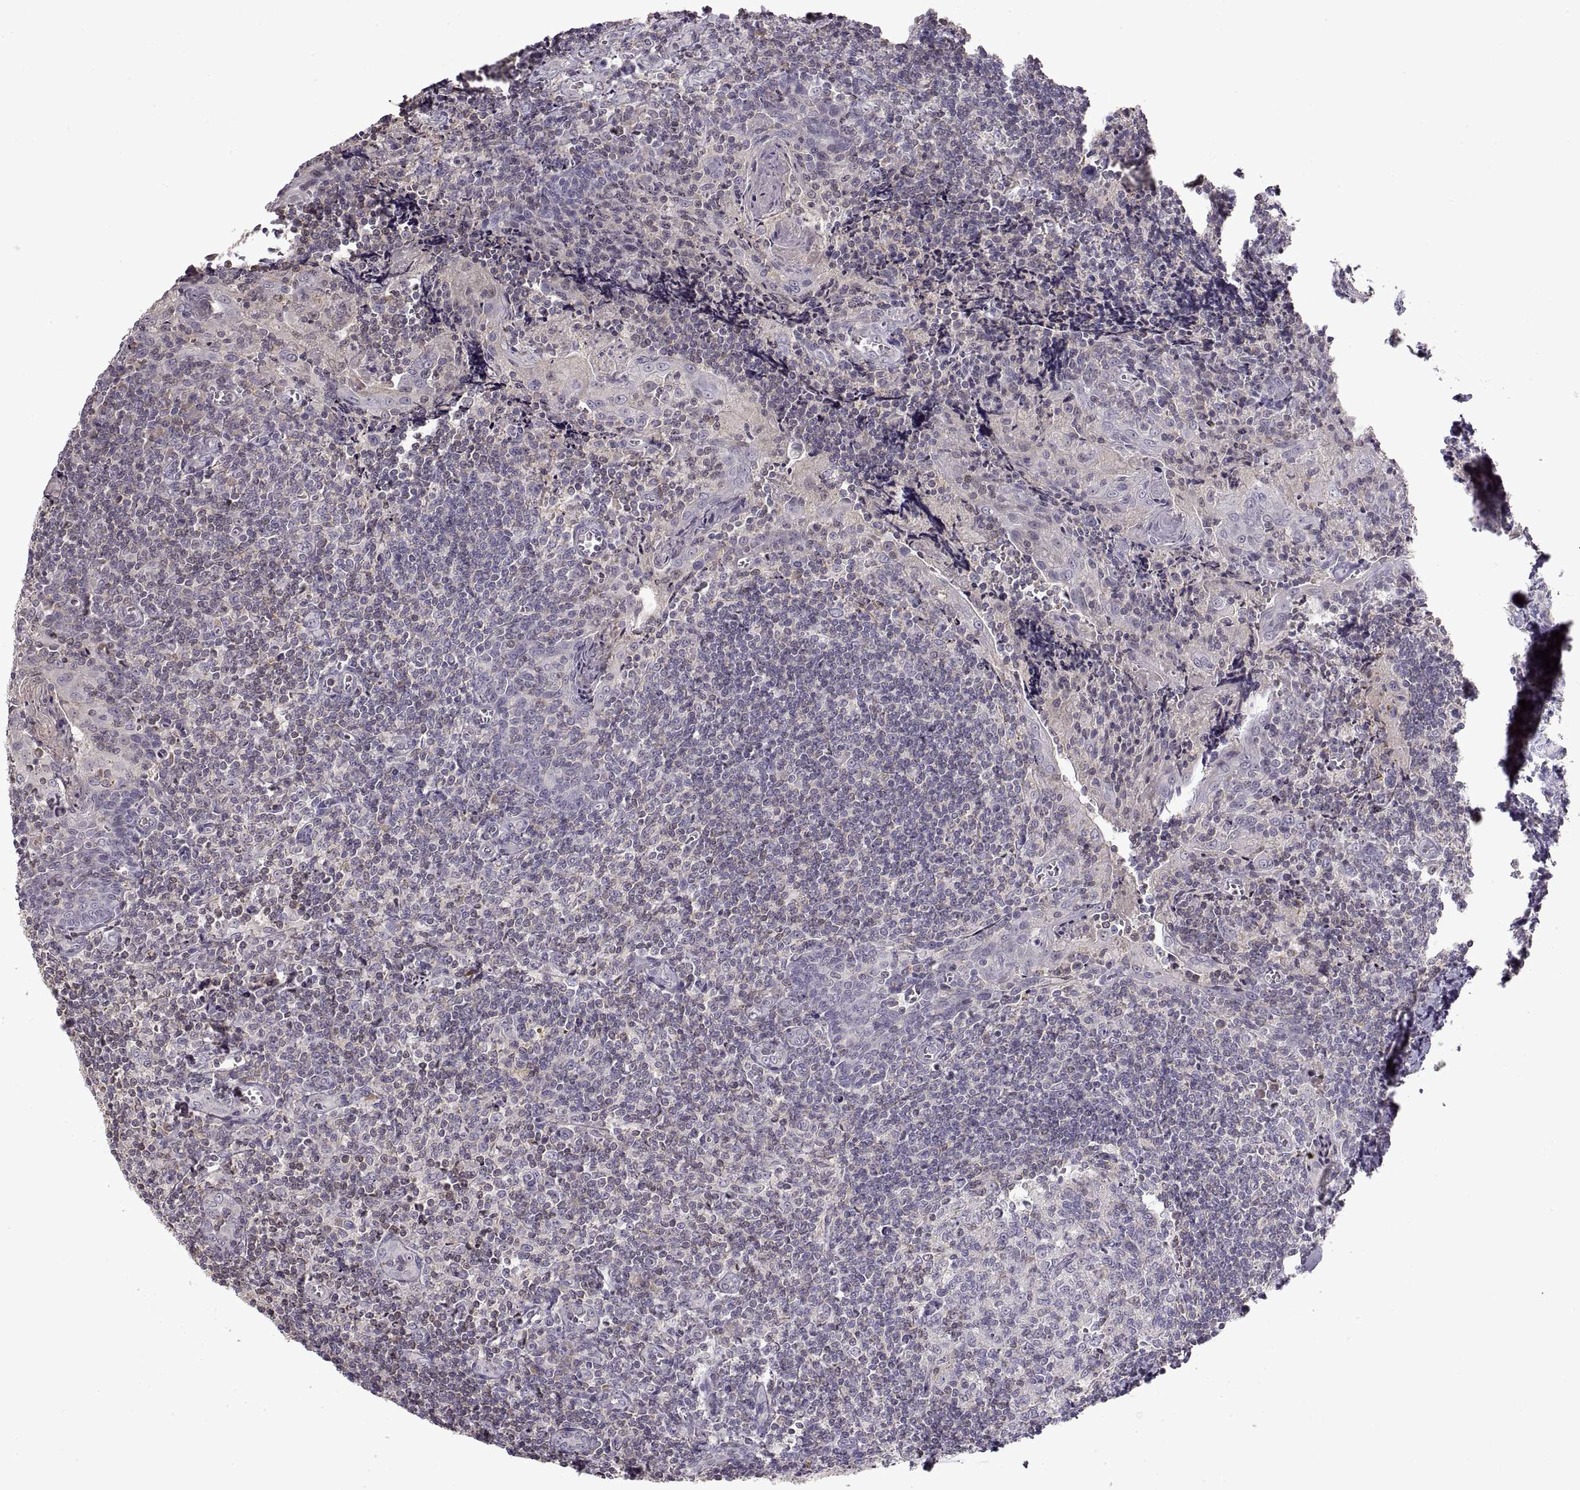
{"staining": {"intensity": "weak", "quantity": "<25%", "location": "cytoplasmic/membranous"}, "tissue": "tonsil", "cell_type": "Germinal center cells", "image_type": "normal", "snomed": [{"axis": "morphology", "description": "Normal tissue, NOS"}, {"axis": "morphology", "description": "Inflammation, NOS"}, {"axis": "topography", "description": "Tonsil"}], "caption": "This is an immunohistochemistry (IHC) micrograph of benign human tonsil. There is no positivity in germinal center cells.", "gene": "ADAM11", "patient": {"sex": "female", "age": 31}}